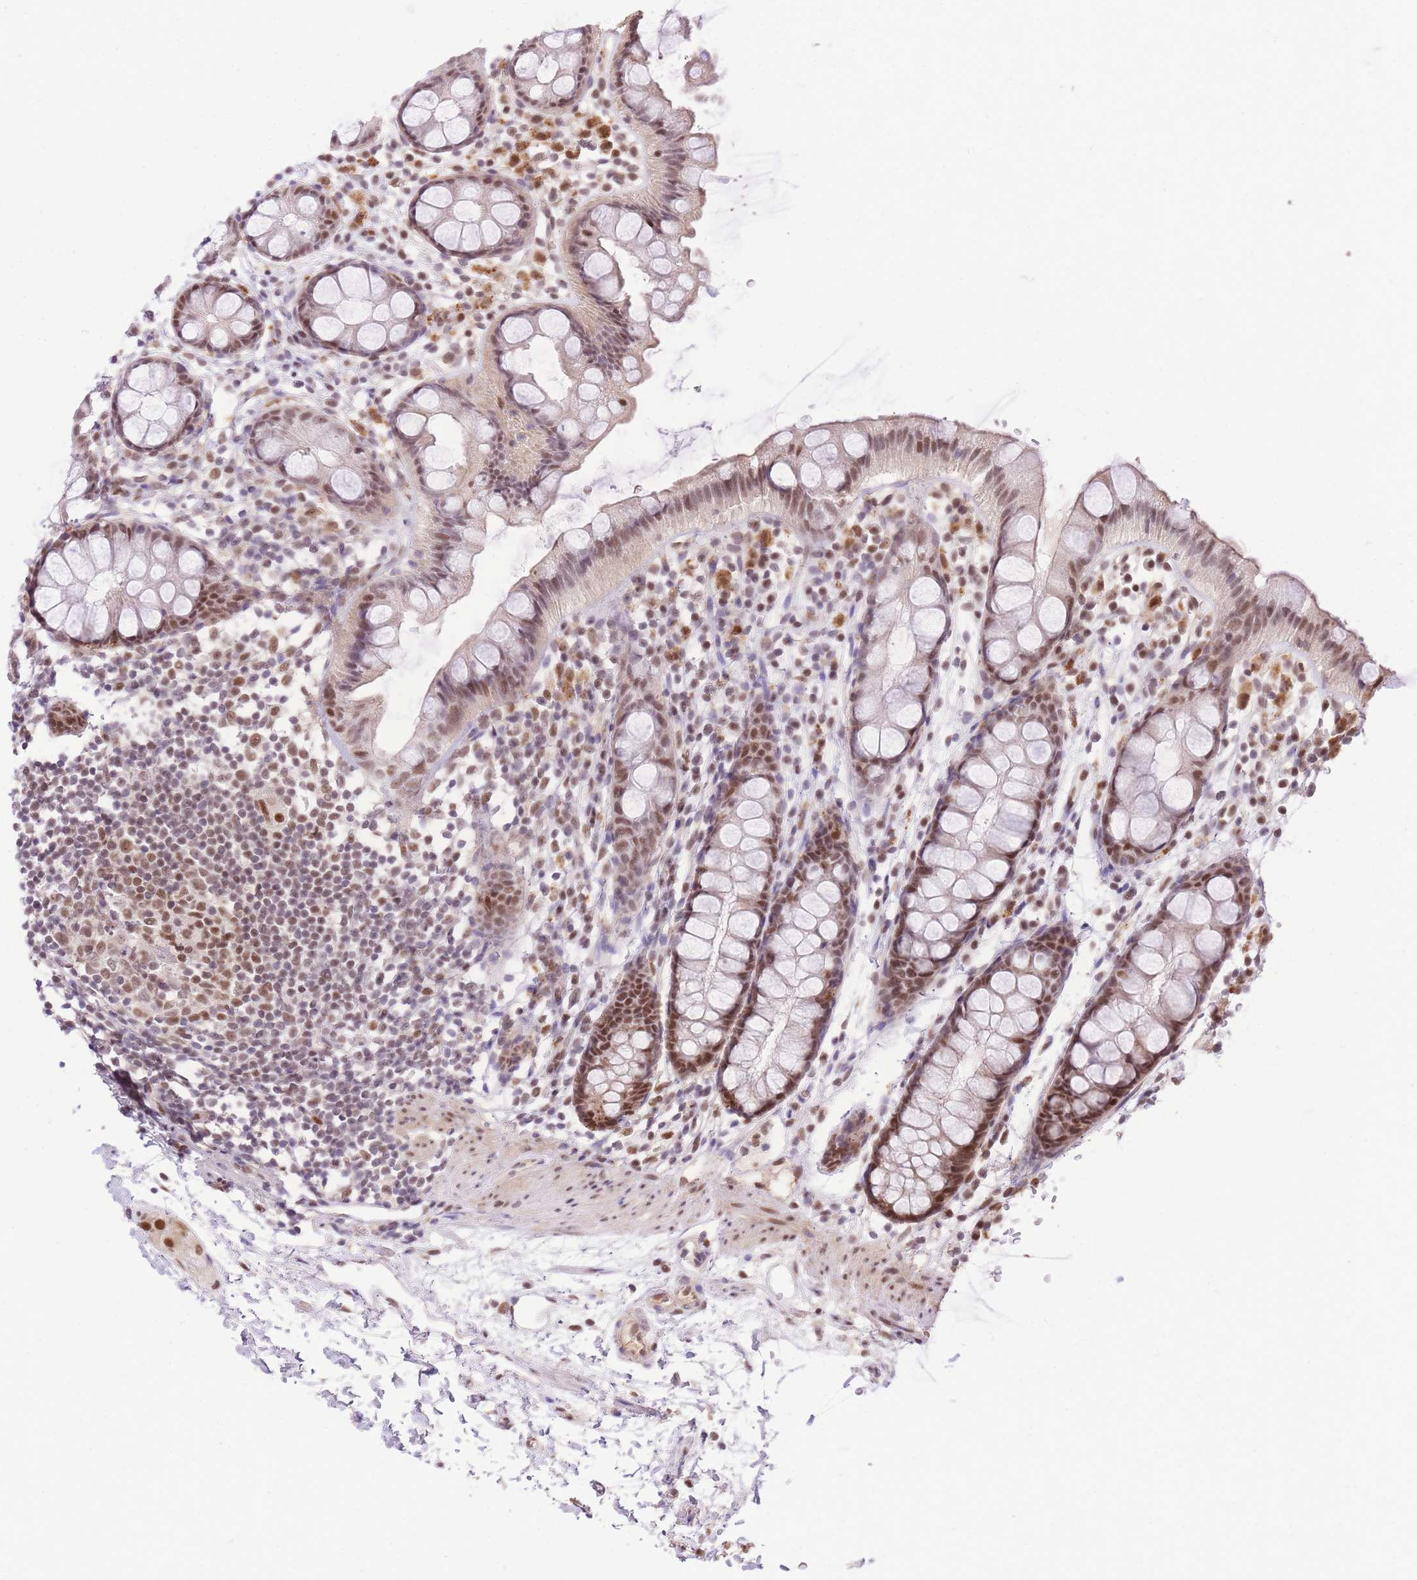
{"staining": {"intensity": "moderate", "quantity": ">75%", "location": "nuclear"}, "tissue": "rectum", "cell_type": "Glandular cells", "image_type": "normal", "snomed": [{"axis": "morphology", "description": "Normal tissue, NOS"}, {"axis": "topography", "description": "Rectum"}], "caption": "A medium amount of moderate nuclear expression is identified in approximately >75% of glandular cells in unremarkable rectum.", "gene": "UBXN7", "patient": {"sex": "female", "age": 65}}